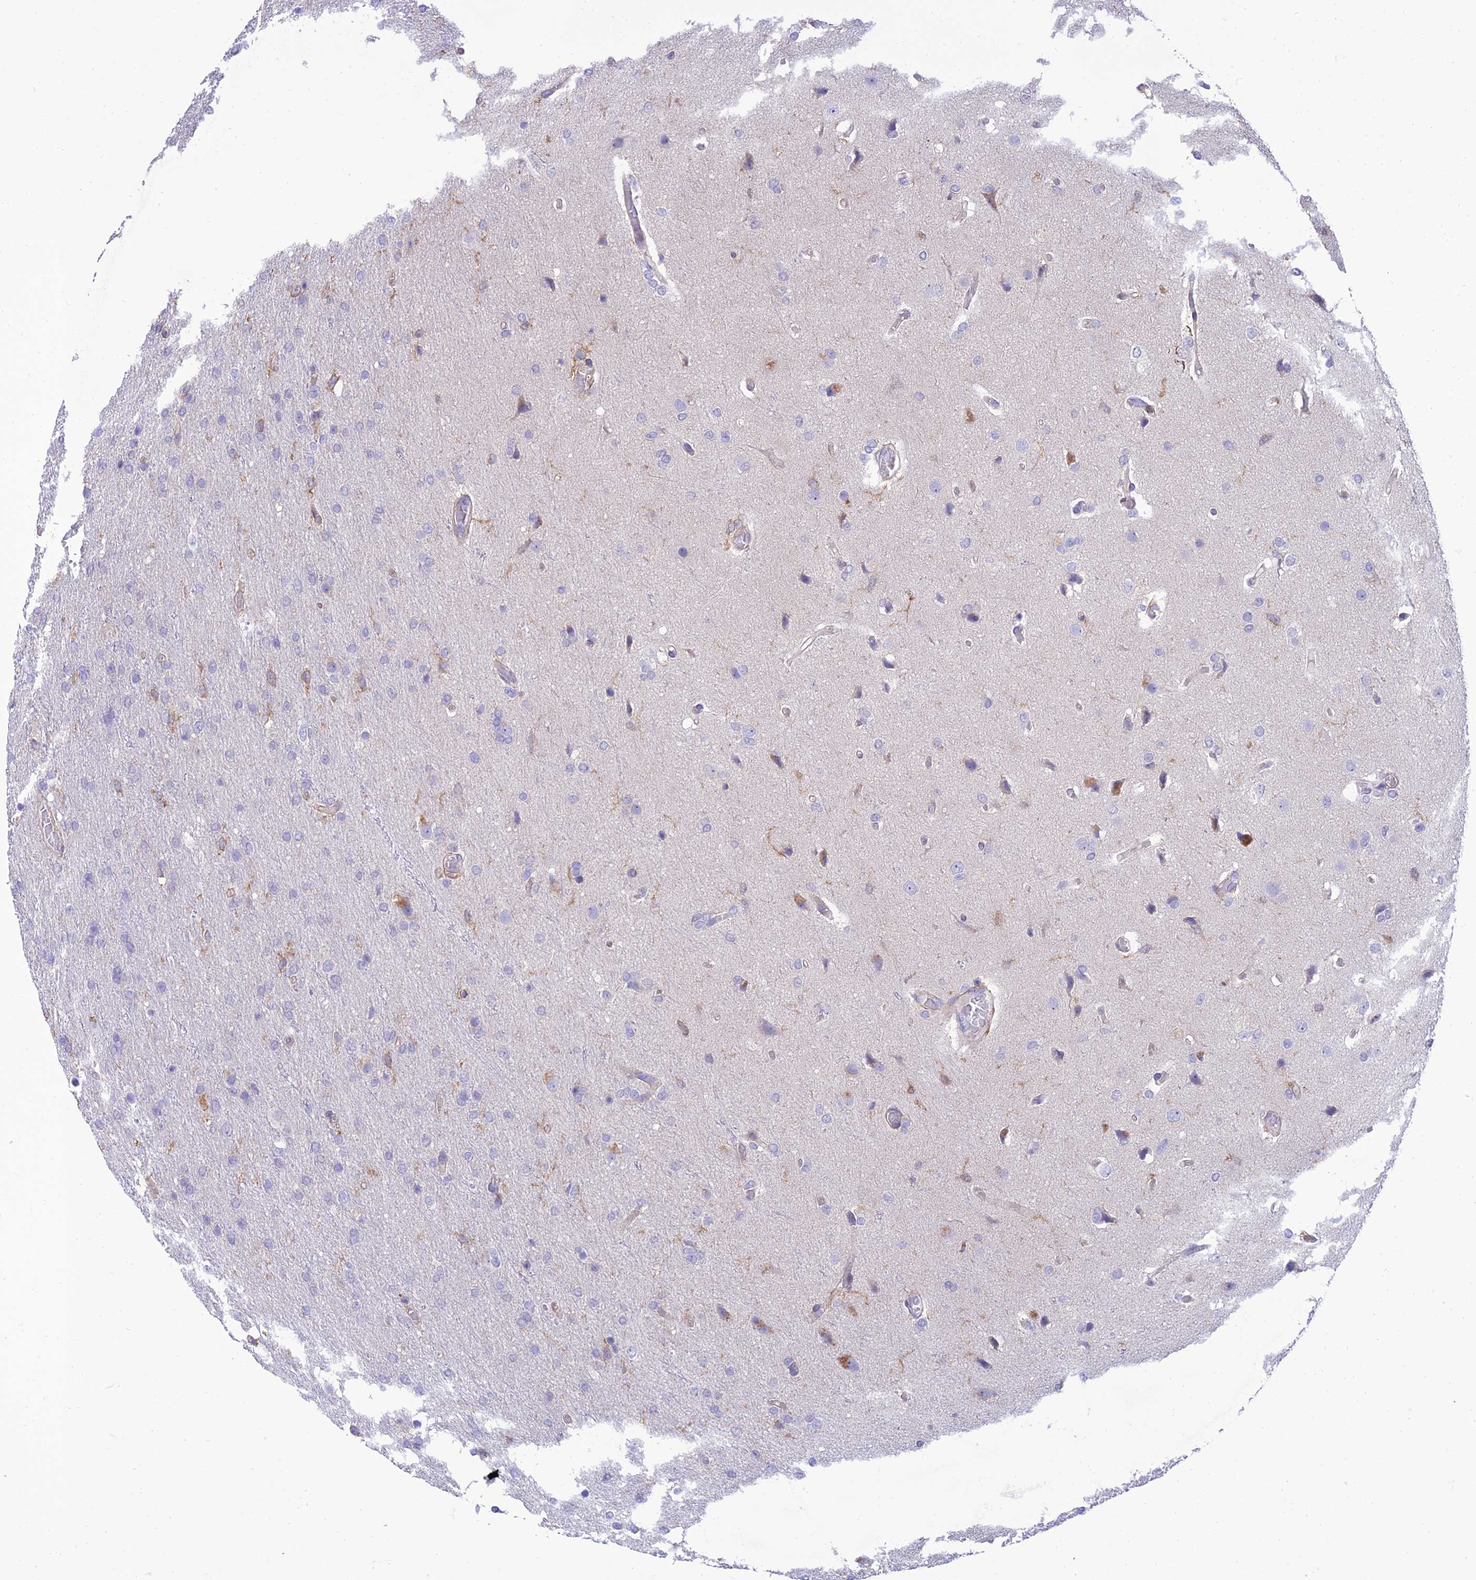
{"staining": {"intensity": "negative", "quantity": "none", "location": "none"}, "tissue": "glioma", "cell_type": "Tumor cells", "image_type": "cancer", "snomed": [{"axis": "morphology", "description": "Glioma, malignant, High grade"}, {"axis": "topography", "description": "Brain"}], "caption": "Immunohistochemistry (IHC) histopathology image of neoplastic tissue: human high-grade glioma (malignant) stained with DAB (3,3'-diaminobenzidine) displays no significant protein staining in tumor cells. (IHC, brightfield microscopy, high magnification).", "gene": "IRAK3", "patient": {"sex": "female", "age": 74}}